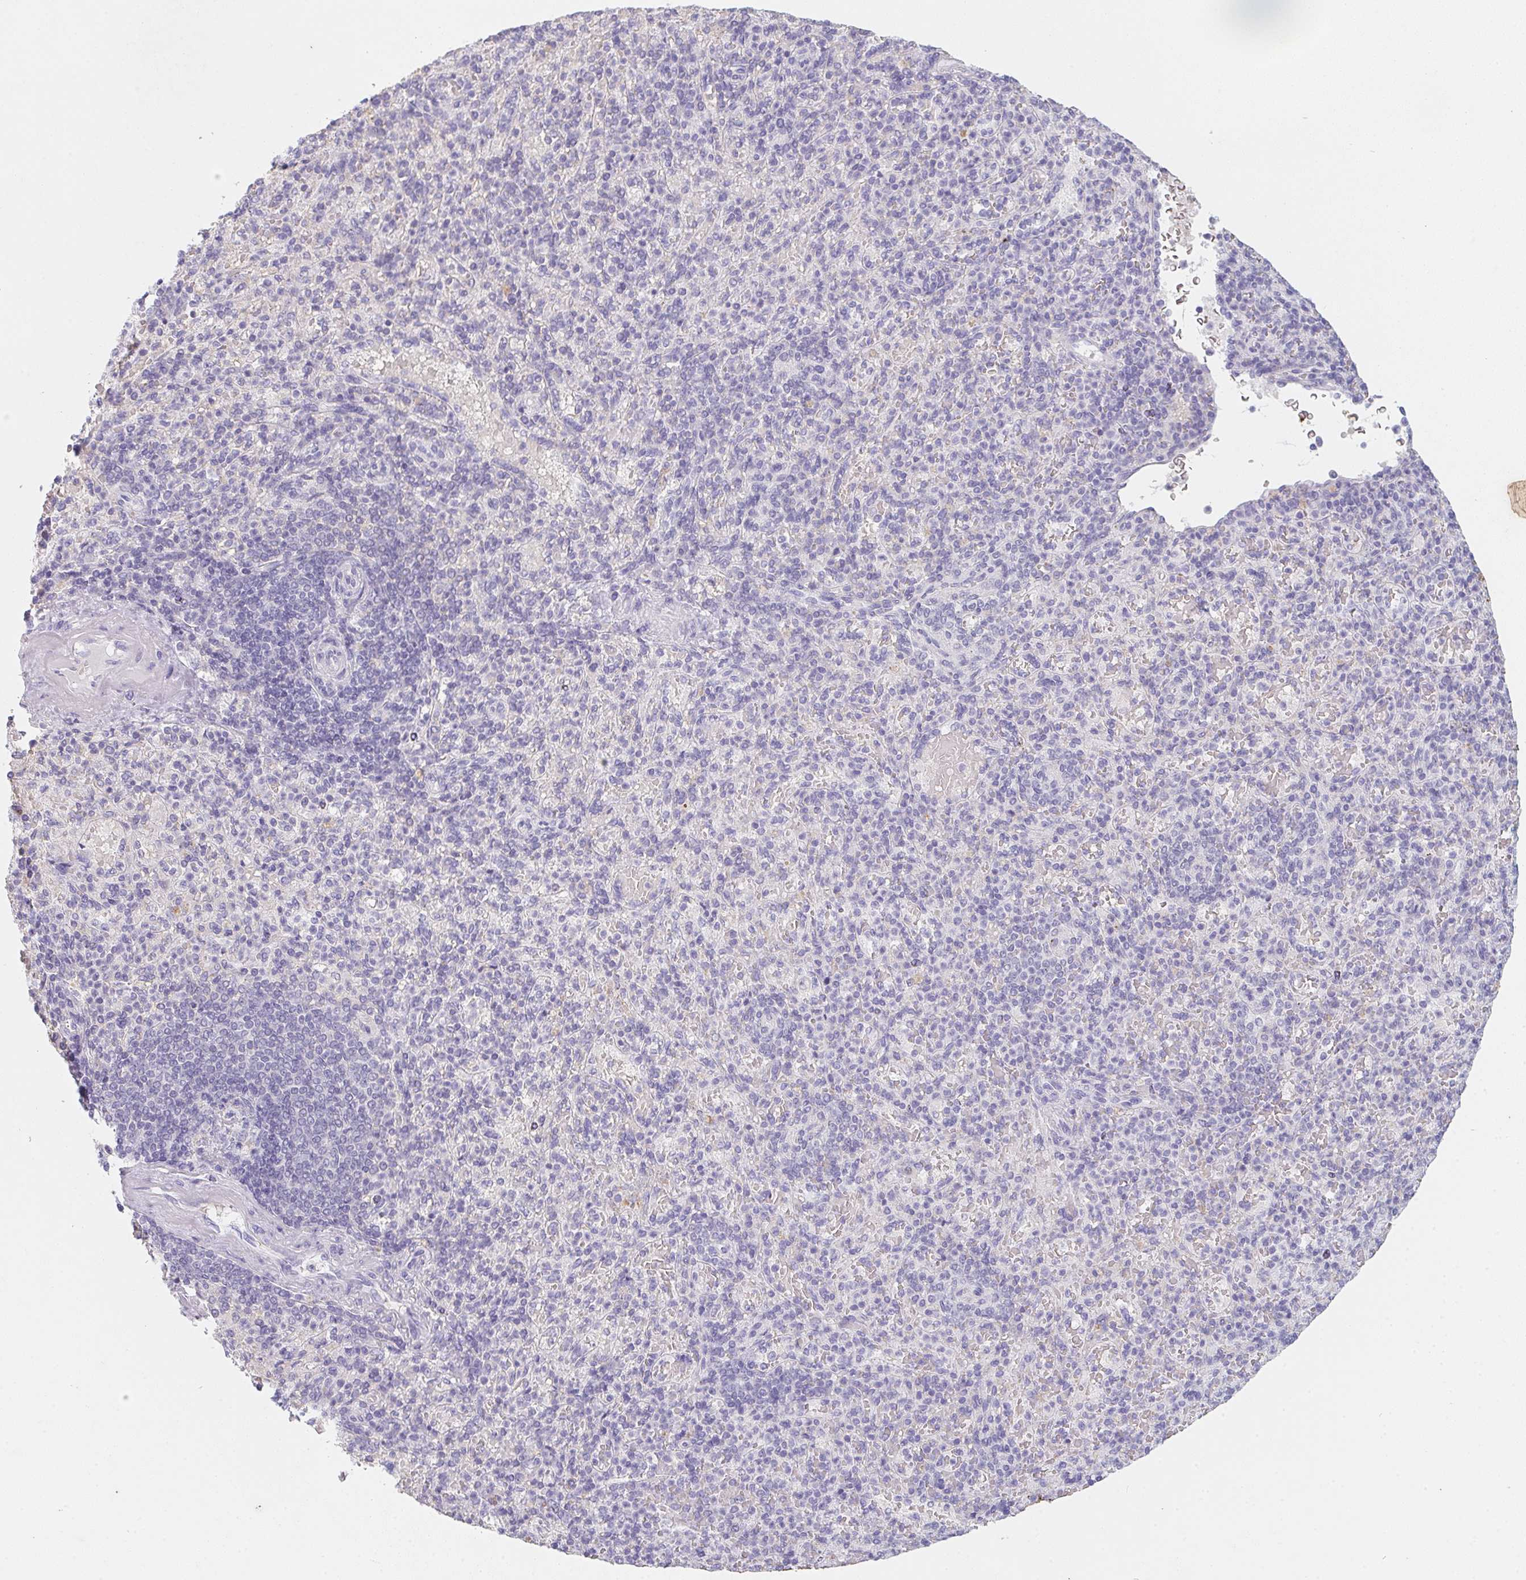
{"staining": {"intensity": "negative", "quantity": "none", "location": "none"}, "tissue": "spleen", "cell_type": "Cells in red pulp", "image_type": "normal", "snomed": [{"axis": "morphology", "description": "Normal tissue, NOS"}, {"axis": "topography", "description": "Spleen"}], "caption": "This is a image of immunohistochemistry staining of unremarkable spleen, which shows no positivity in cells in red pulp. (DAB IHC, high magnification).", "gene": "DCD", "patient": {"sex": "female", "age": 74}}